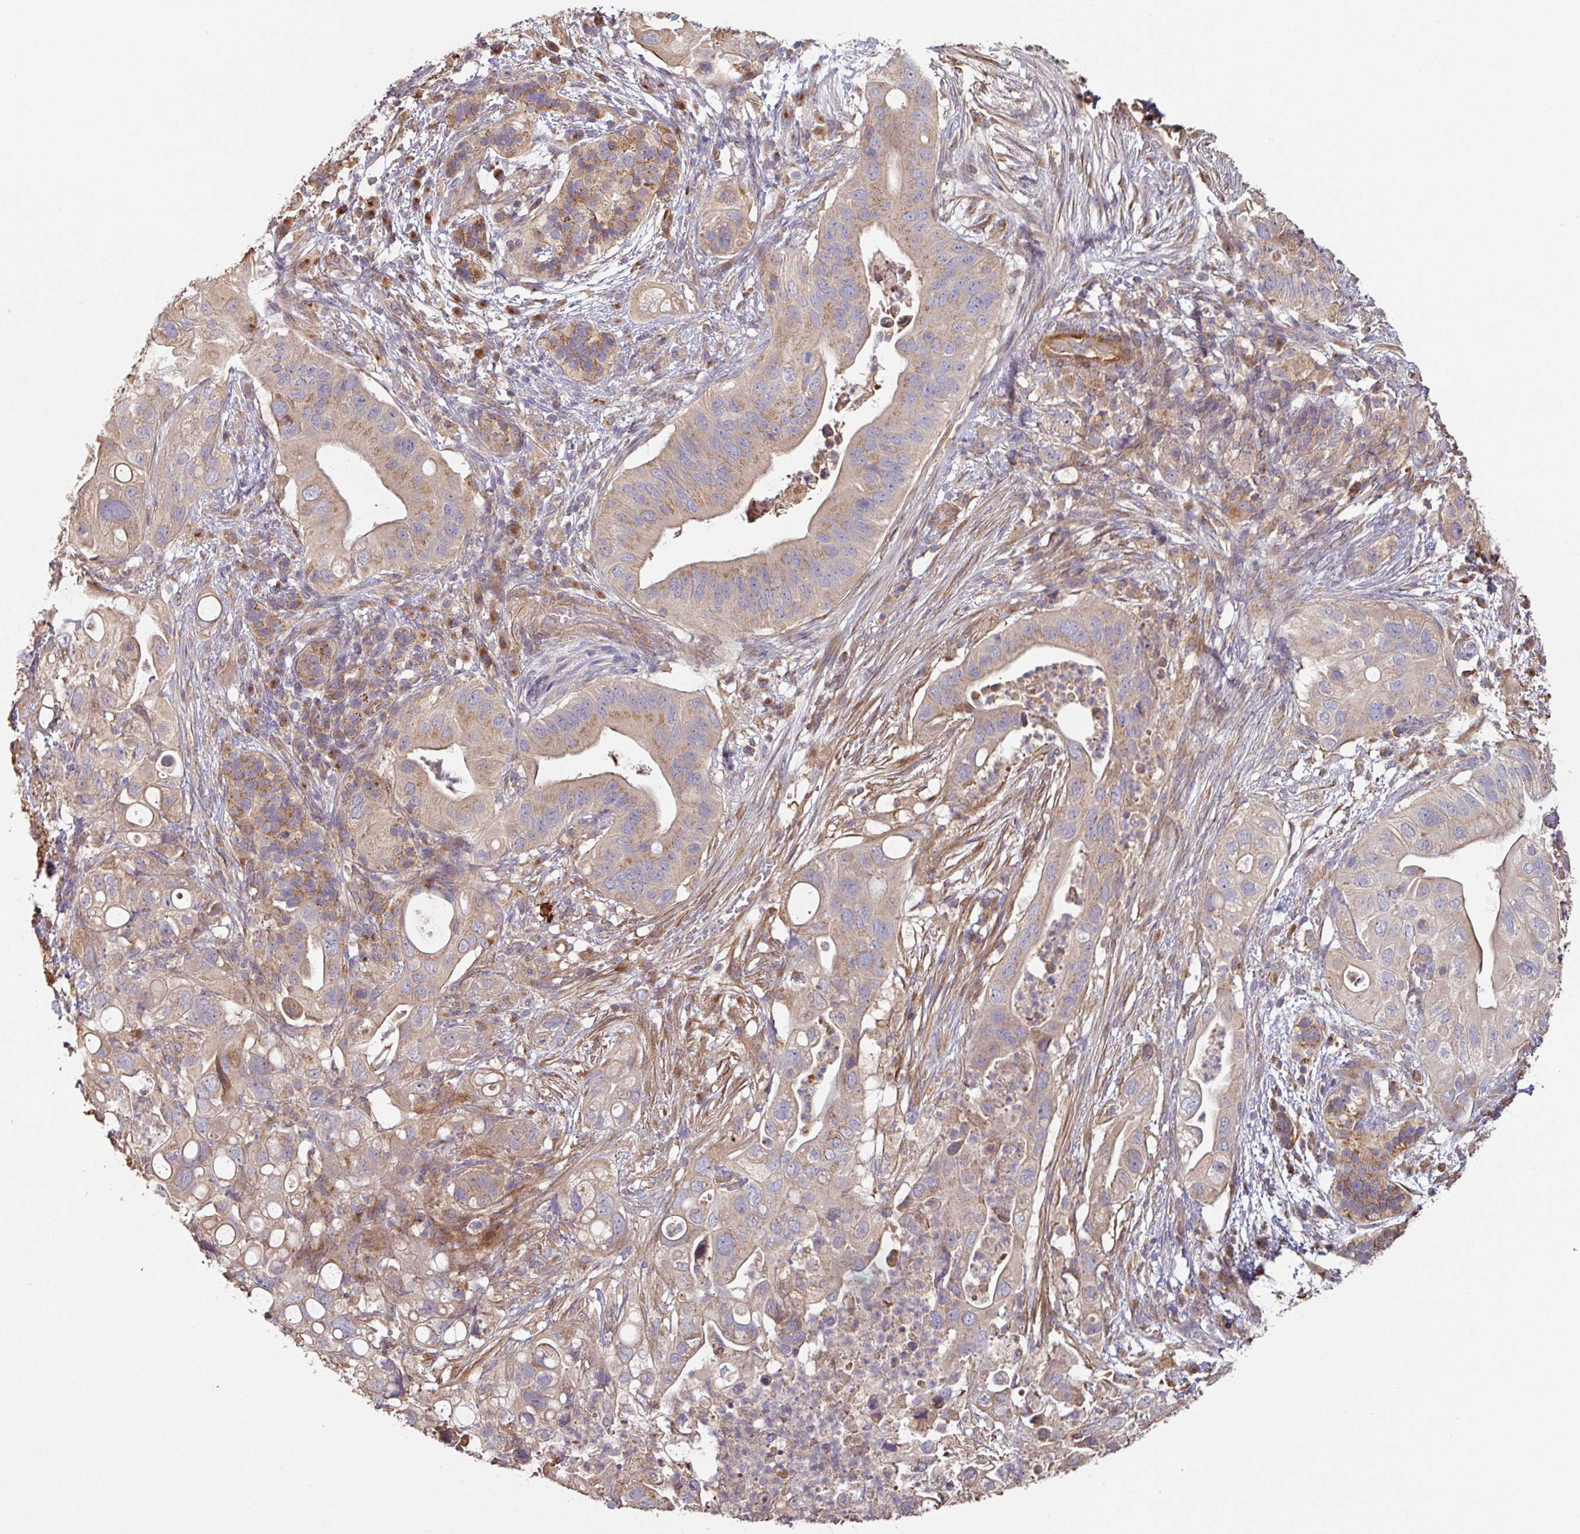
{"staining": {"intensity": "moderate", "quantity": "25%-75%", "location": "cytoplasmic/membranous"}, "tissue": "pancreatic cancer", "cell_type": "Tumor cells", "image_type": "cancer", "snomed": [{"axis": "morphology", "description": "Adenocarcinoma, NOS"}, {"axis": "topography", "description": "Pancreas"}], "caption": "Brown immunohistochemical staining in human pancreatic cancer exhibits moderate cytoplasmic/membranous expression in approximately 25%-75% of tumor cells.", "gene": "SIK1", "patient": {"sex": "female", "age": 72}}